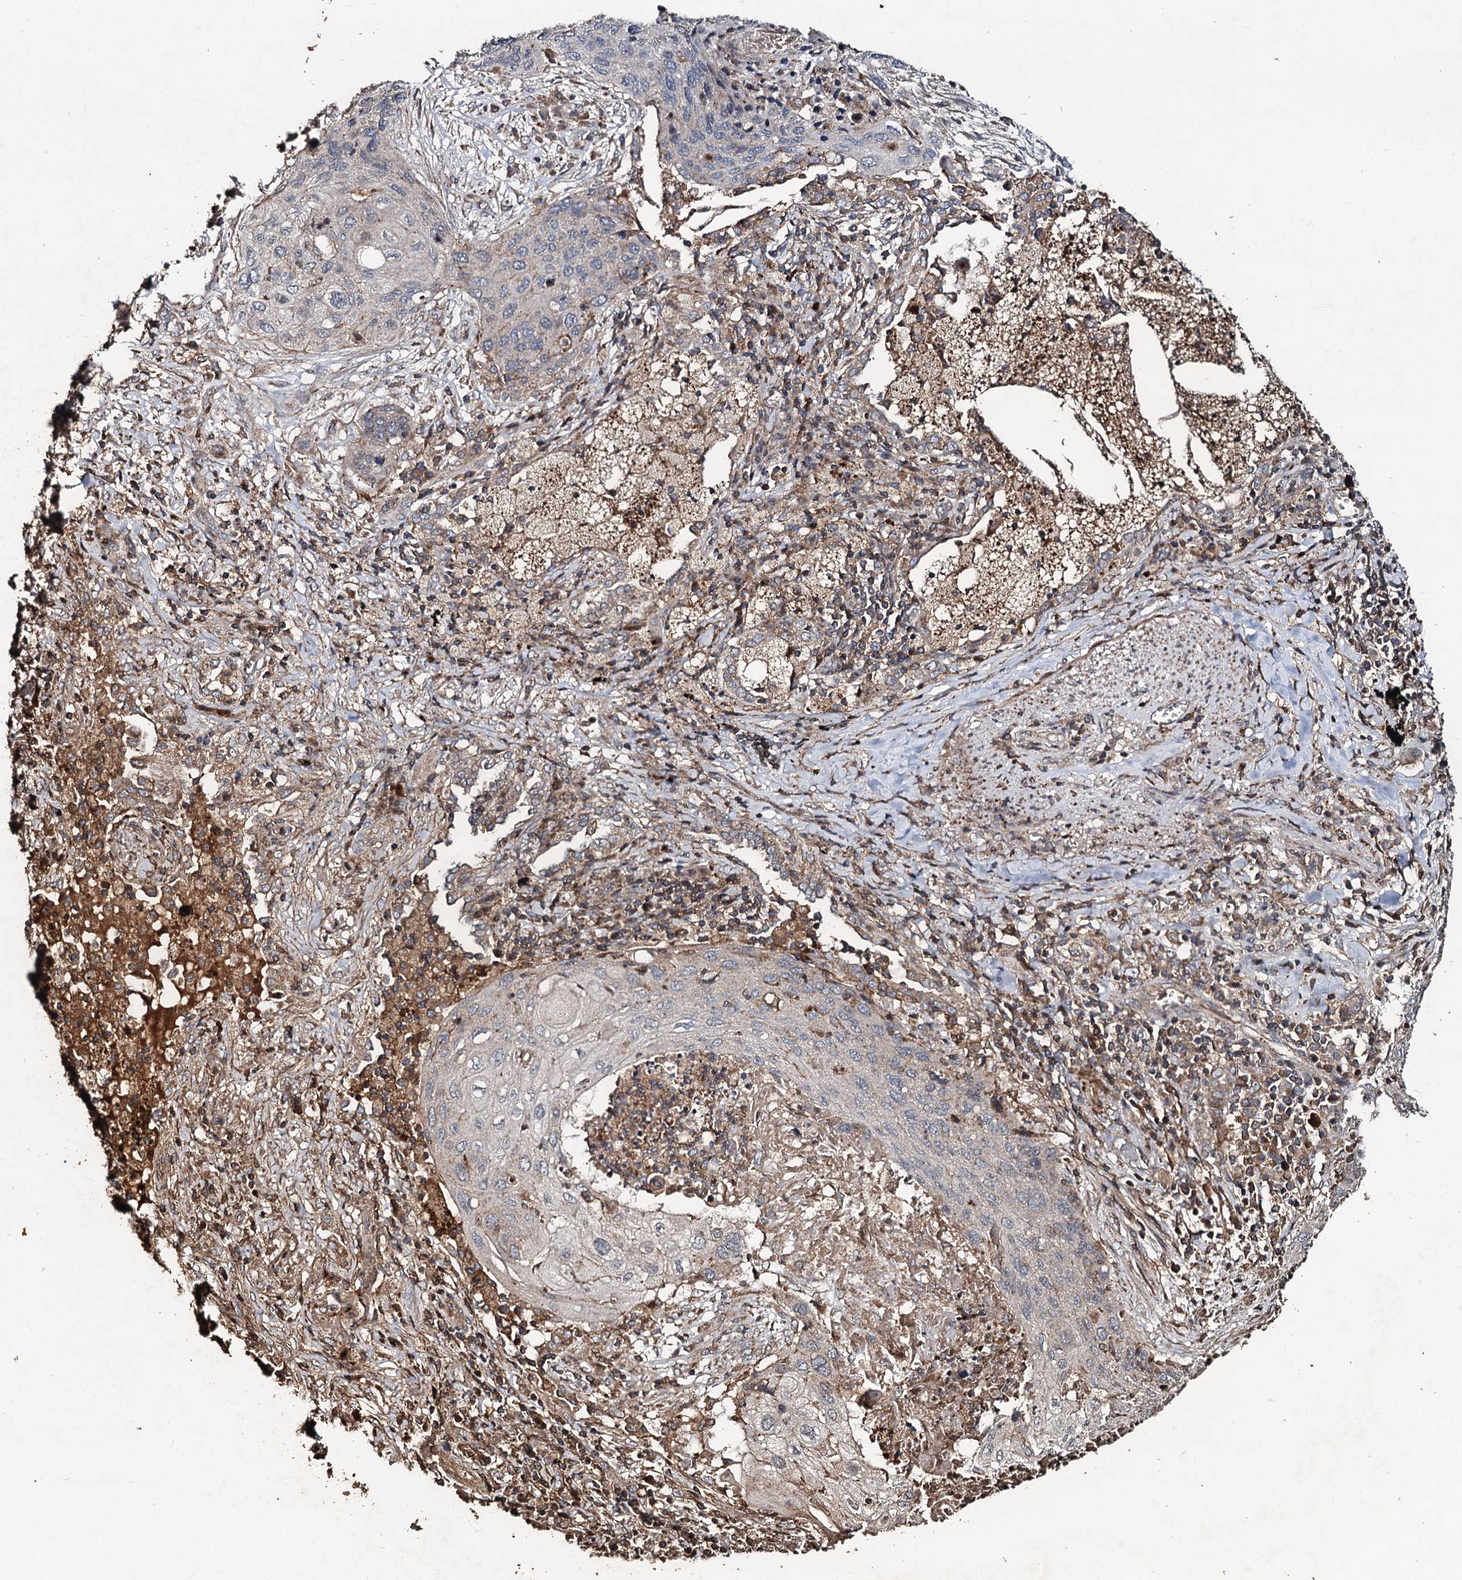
{"staining": {"intensity": "negative", "quantity": "none", "location": "none"}, "tissue": "lung cancer", "cell_type": "Tumor cells", "image_type": "cancer", "snomed": [{"axis": "morphology", "description": "Squamous cell carcinoma, NOS"}, {"axis": "topography", "description": "Lung"}], "caption": "High magnification brightfield microscopy of lung cancer (squamous cell carcinoma) stained with DAB (3,3'-diaminobenzidine) (brown) and counterstained with hematoxylin (blue): tumor cells show no significant positivity.", "gene": "NOTCH2NLA", "patient": {"sex": "female", "age": 63}}